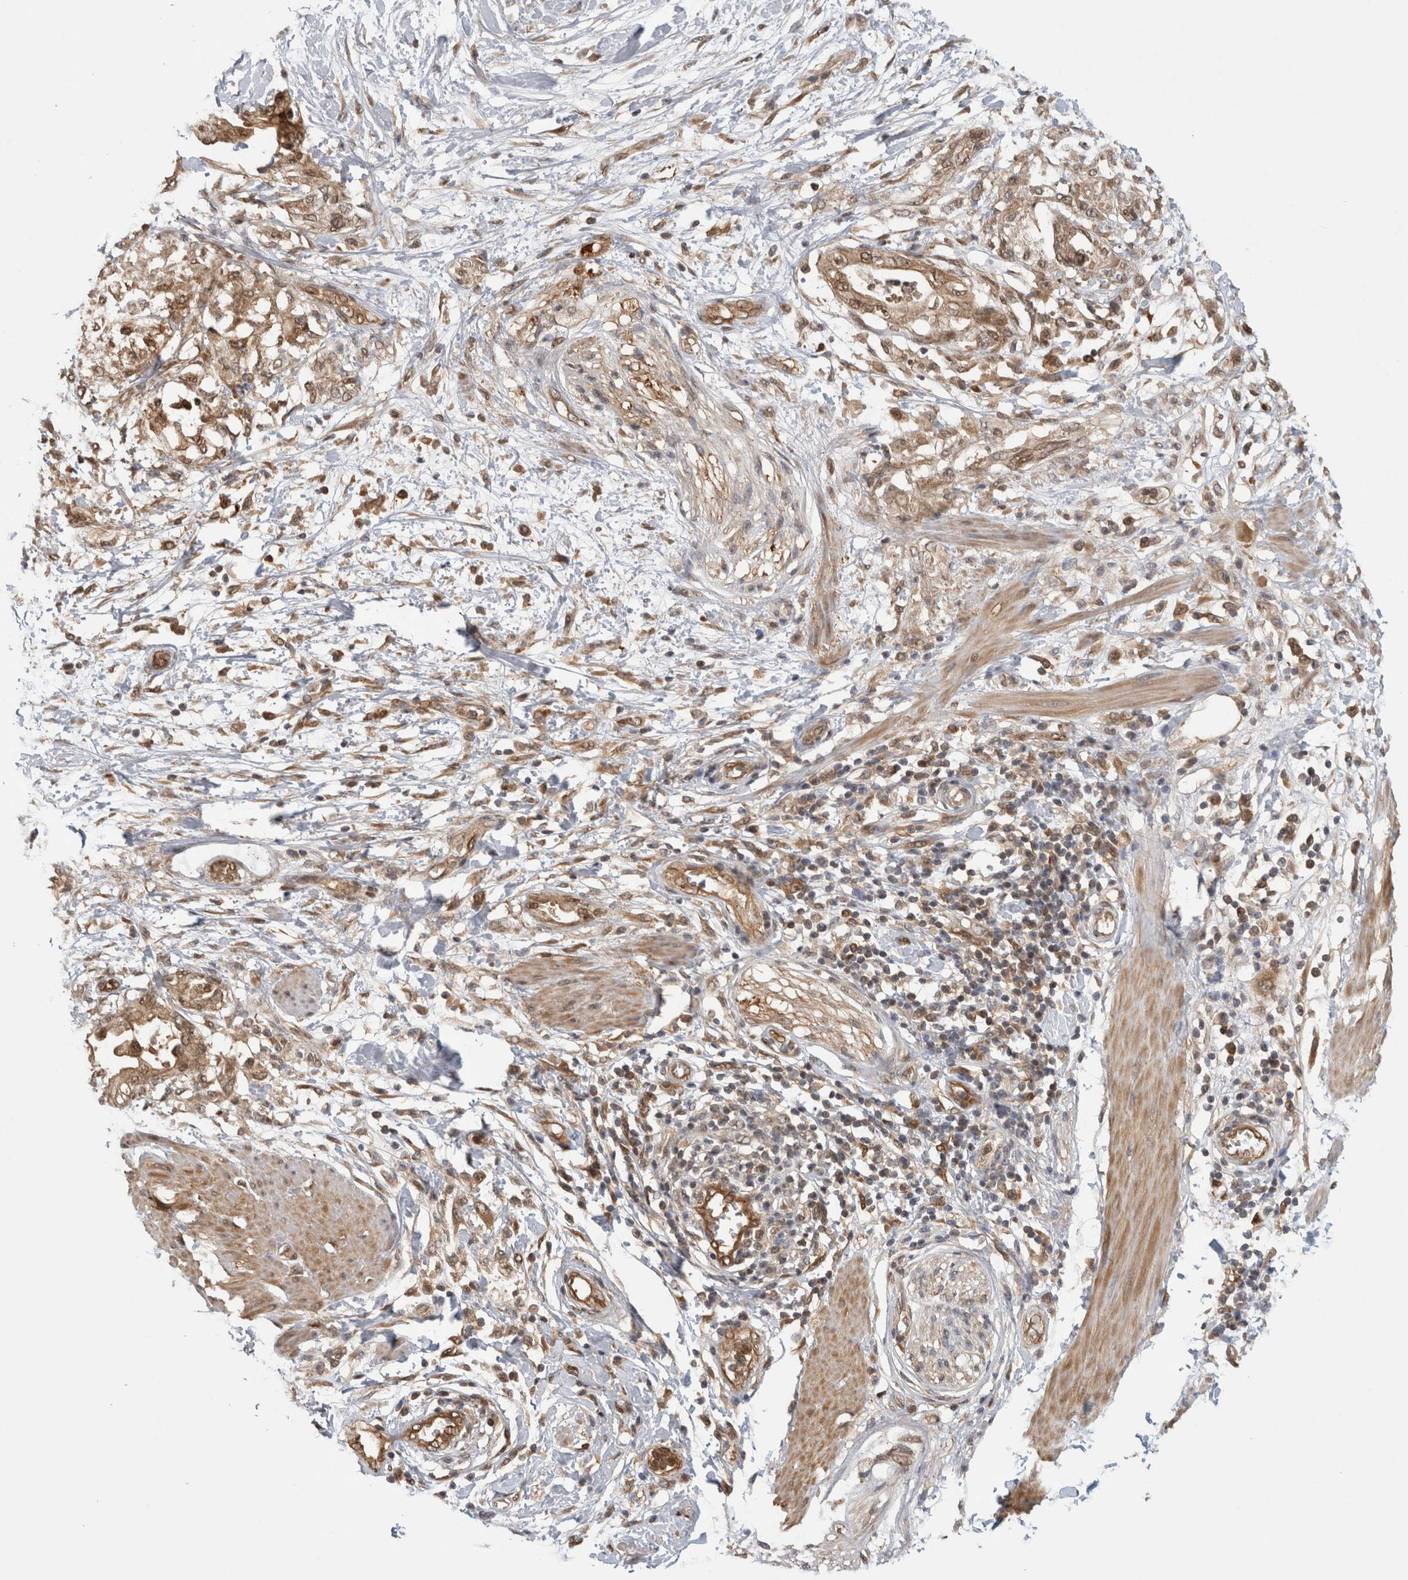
{"staining": {"intensity": "moderate", "quantity": ">75%", "location": "cytoplasmic/membranous,nuclear"}, "tissue": "pancreatic cancer", "cell_type": "Tumor cells", "image_type": "cancer", "snomed": [{"axis": "morphology", "description": "Normal tissue, NOS"}, {"axis": "morphology", "description": "Adenocarcinoma, NOS"}, {"axis": "topography", "description": "Pancreas"}, {"axis": "topography", "description": "Duodenum"}], "caption": "An image of pancreatic cancer (adenocarcinoma) stained for a protein exhibits moderate cytoplasmic/membranous and nuclear brown staining in tumor cells.", "gene": "ASTN2", "patient": {"sex": "female", "age": 60}}